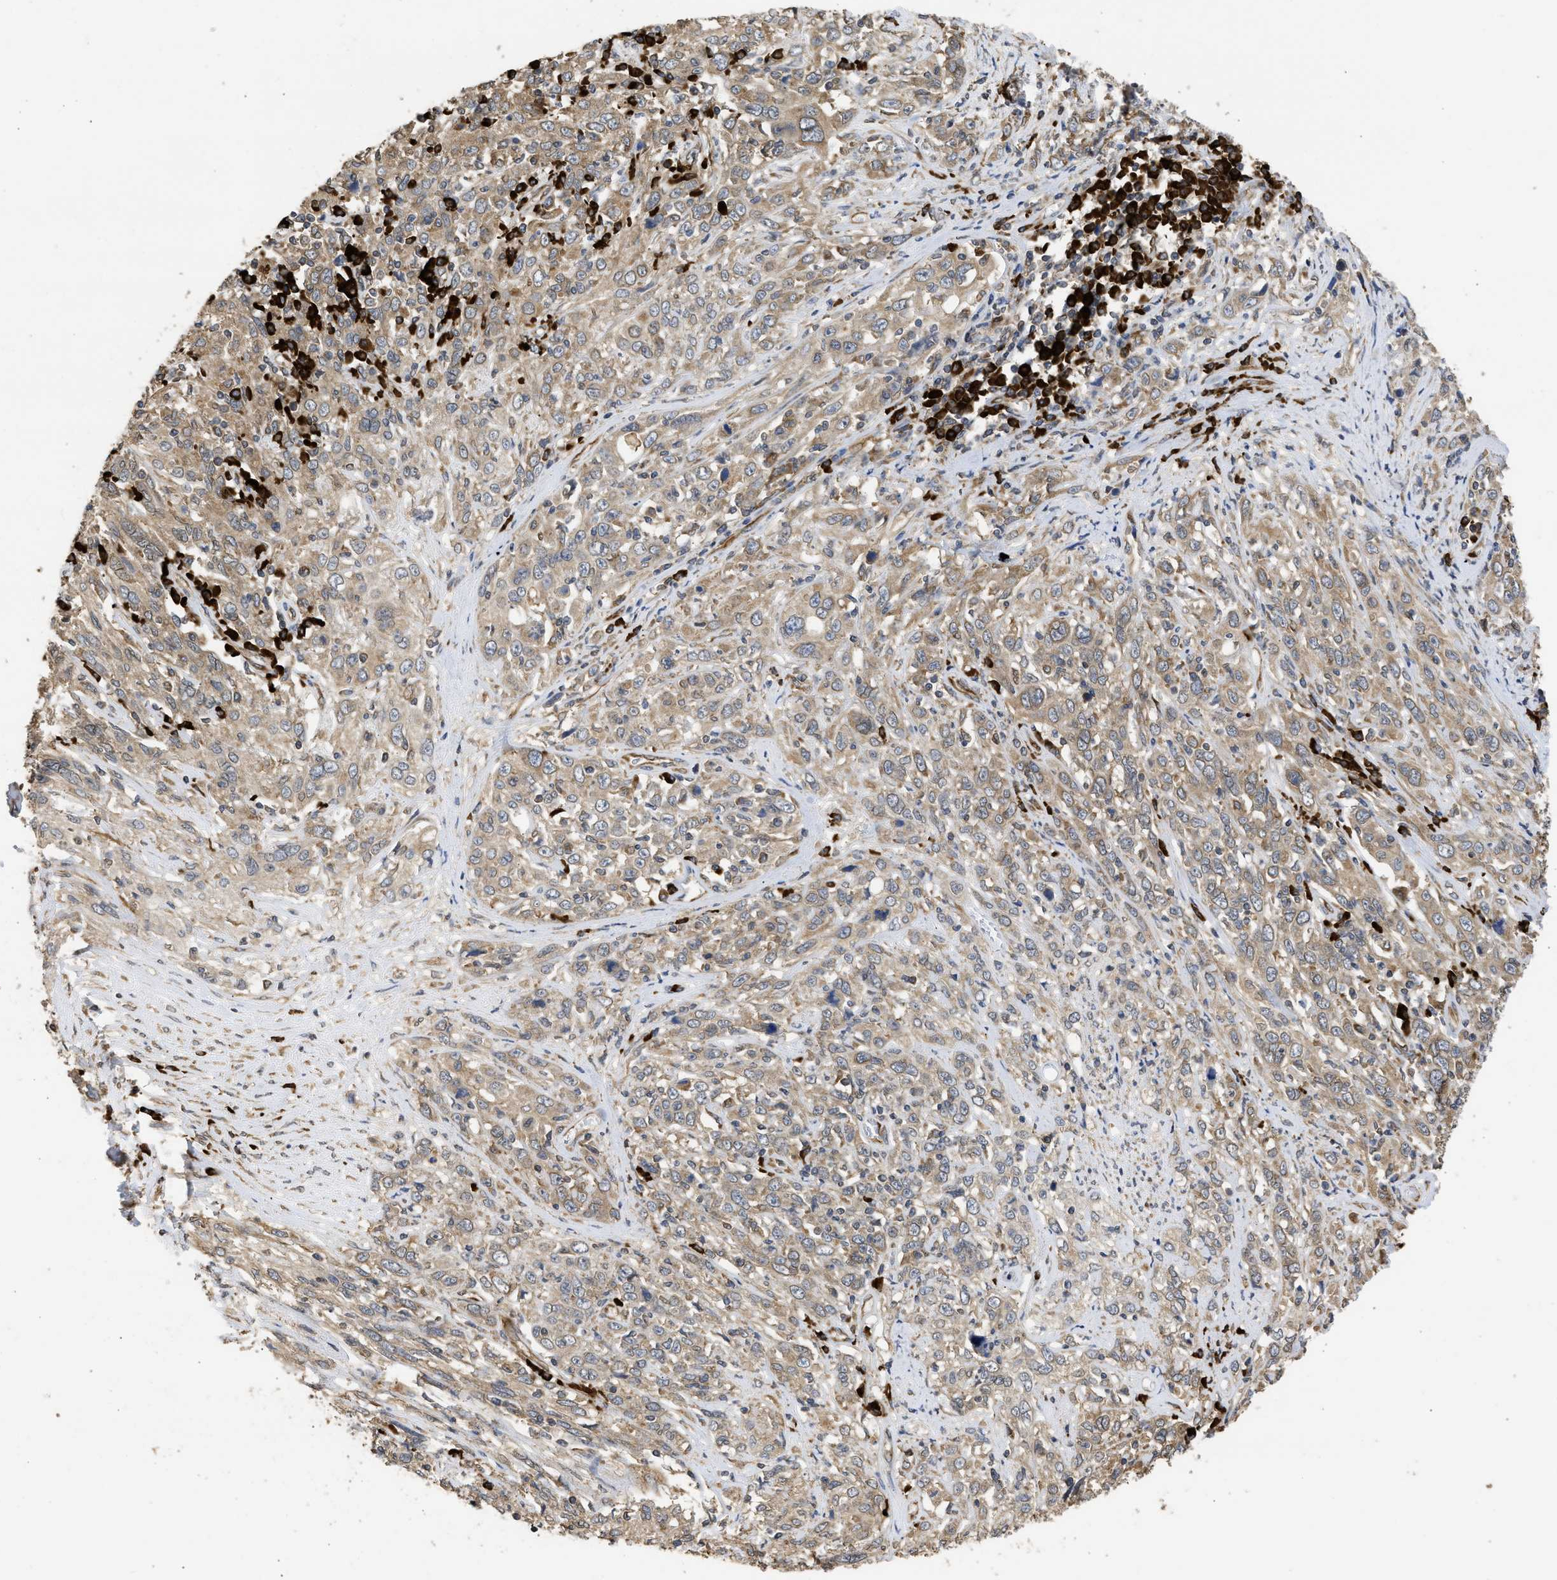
{"staining": {"intensity": "weak", "quantity": ">75%", "location": "cytoplasmic/membranous"}, "tissue": "cervical cancer", "cell_type": "Tumor cells", "image_type": "cancer", "snomed": [{"axis": "morphology", "description": "Squamous cell carcinoma, NOS"}, {"axis": "topography", "description": "Cervix"}], "caption": "A brown stain labels weak cytoplasmic/membranous staining of a protein in squamous cell carcinoma (cervical) tumor cells. The staining was performed using DAB, with brown indicating positive protein expression. Nuclei are stained blue with hematoxylin.", "gene": "DNAJC1", "patient": {"sex": "female", "age": 46}}